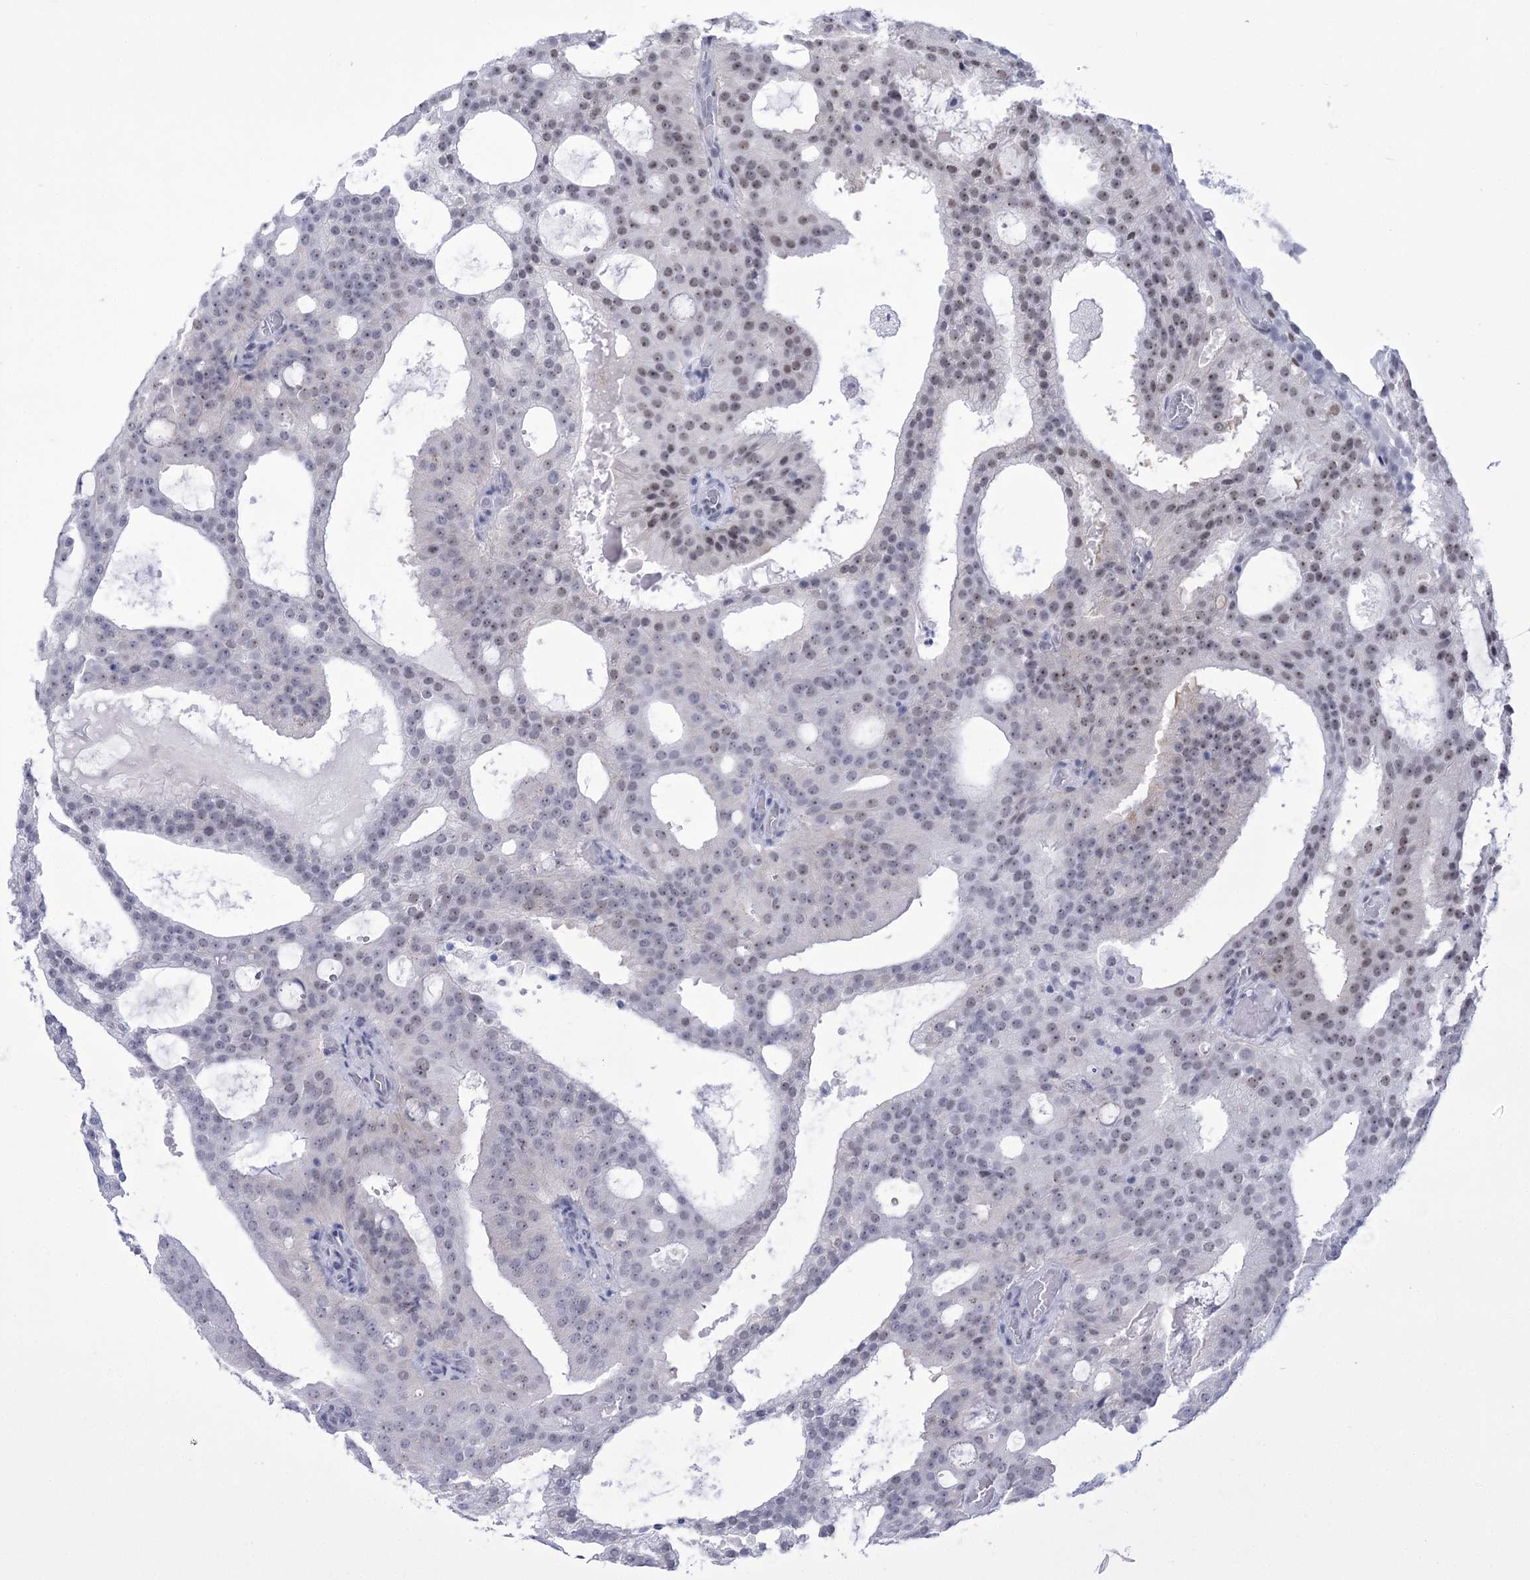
{"staining": {"intensity": "weak", "quantity": "25%-75%", "location": "nuclear"}, "tissue": "prostate cancer", "cell_type": "Tumor cells", "image_type": "cancer", "snomed": [{"axis": "morphology", "description": "Adenocarcinoma, Medium grade"}, {"axis": "topography", "description": "Prostate"}], "caption": "Immunohistochemical staining of prostate cancer reveals low levels of weak nuclear positivity in approximately 25%-75% of tumor cells.", "gene": "HORMAD1", "patient": {"sex": "male", "age": 88}}